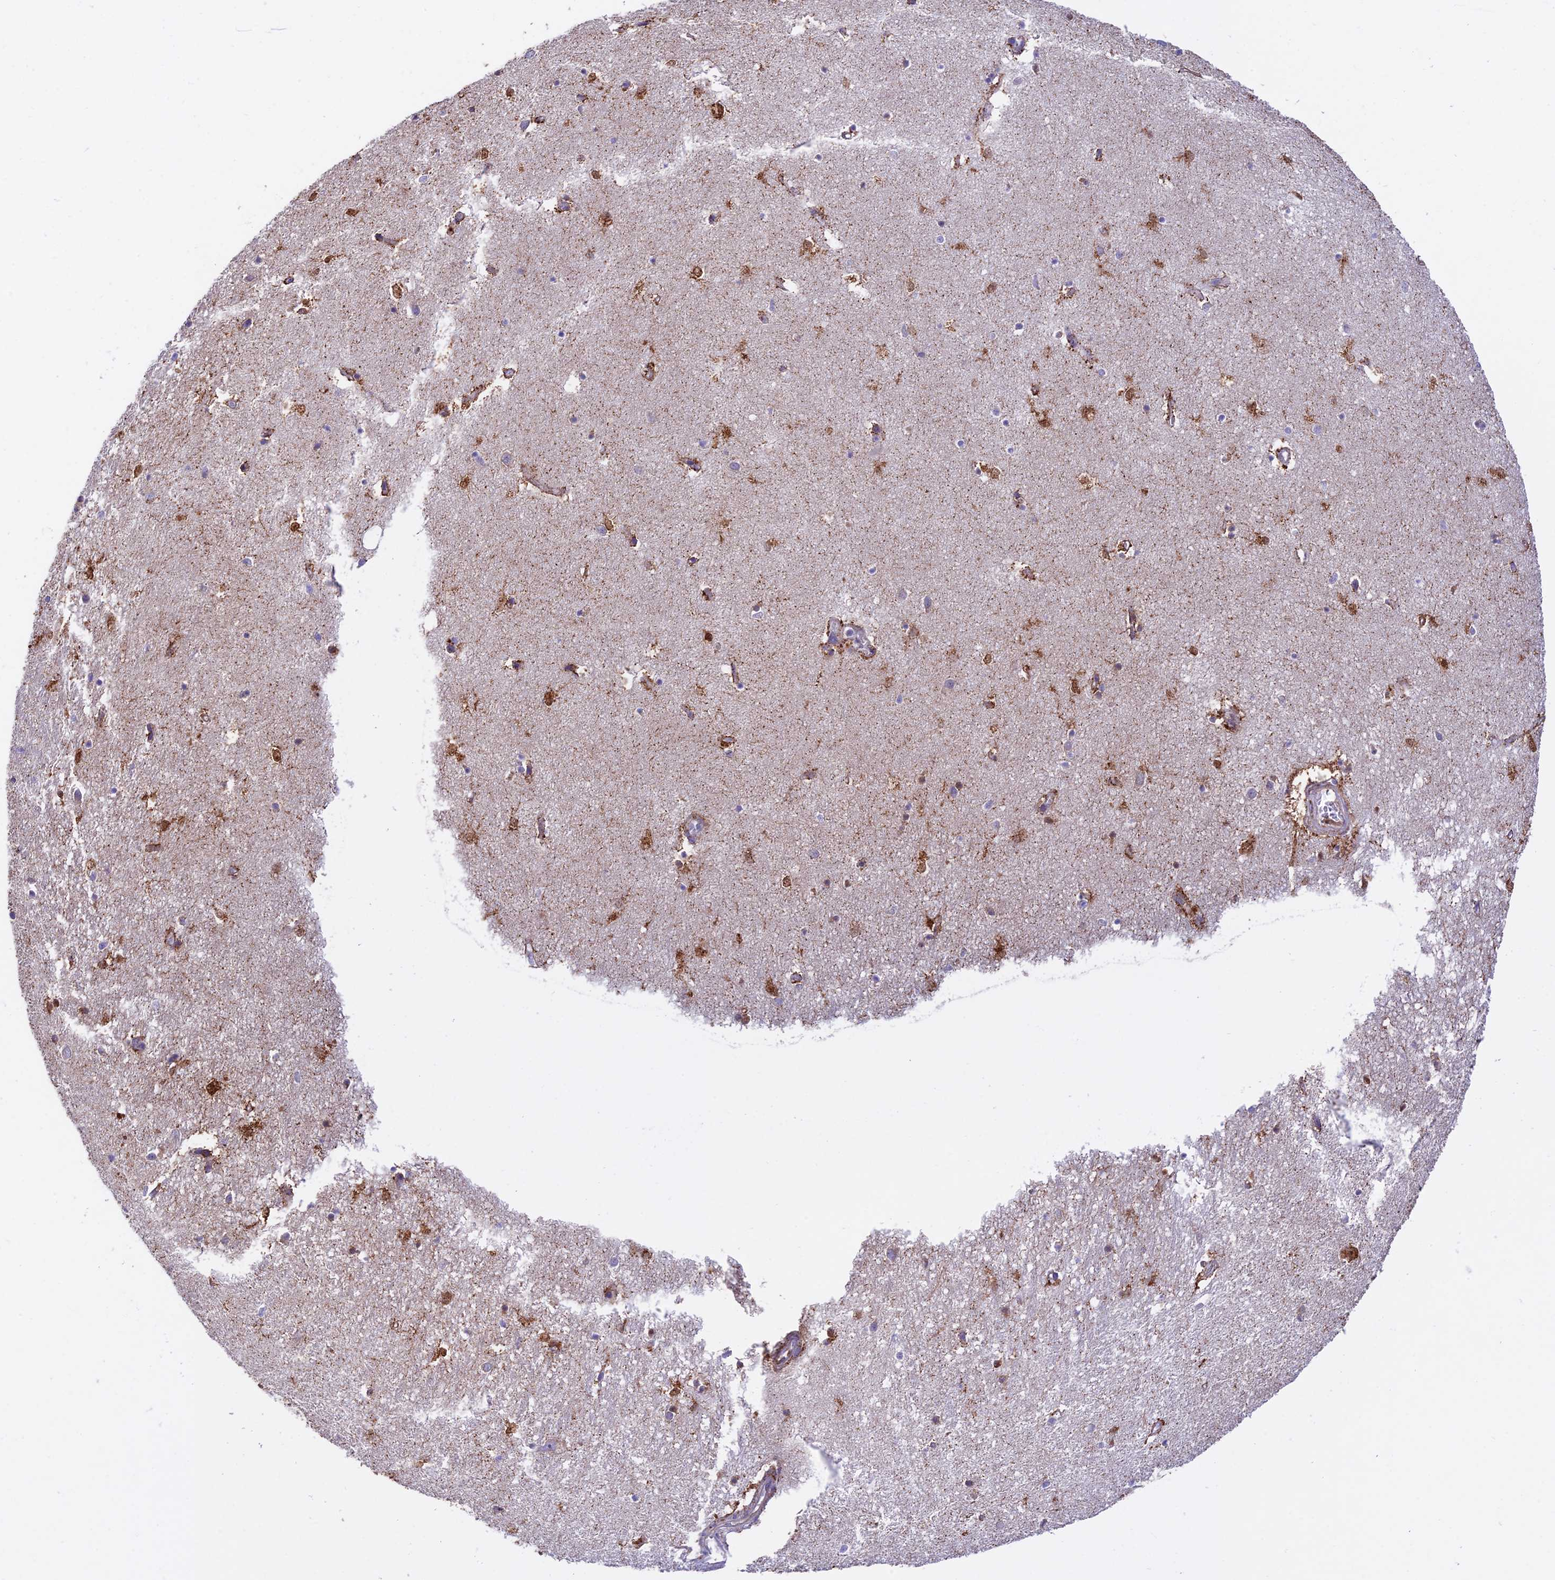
{"staining": {"intensity": "moderate", "quantity": "<25%", "location": "cytoplasmic/membranous"}, "tissue": "hippocampus", "cell_type": "Glial cells", "image_type": "normal", "snomed": [{"axis": "morphology", "description": "Normal tissue, NOS"}, {"axis": "topography", "description": "Hippocampus"}], "caption": "Hippocampus stained with immunohistochemistry shows moderate cytoplasmic/membranous staining in about <25% of glial cells. The staining is performed using DAB brown chromogen to label protein expression. The nuclei are counter-stained blue using hematoxylin.", "gene": "HSDL2", "patient": {"sex": "female", "age": 64}}